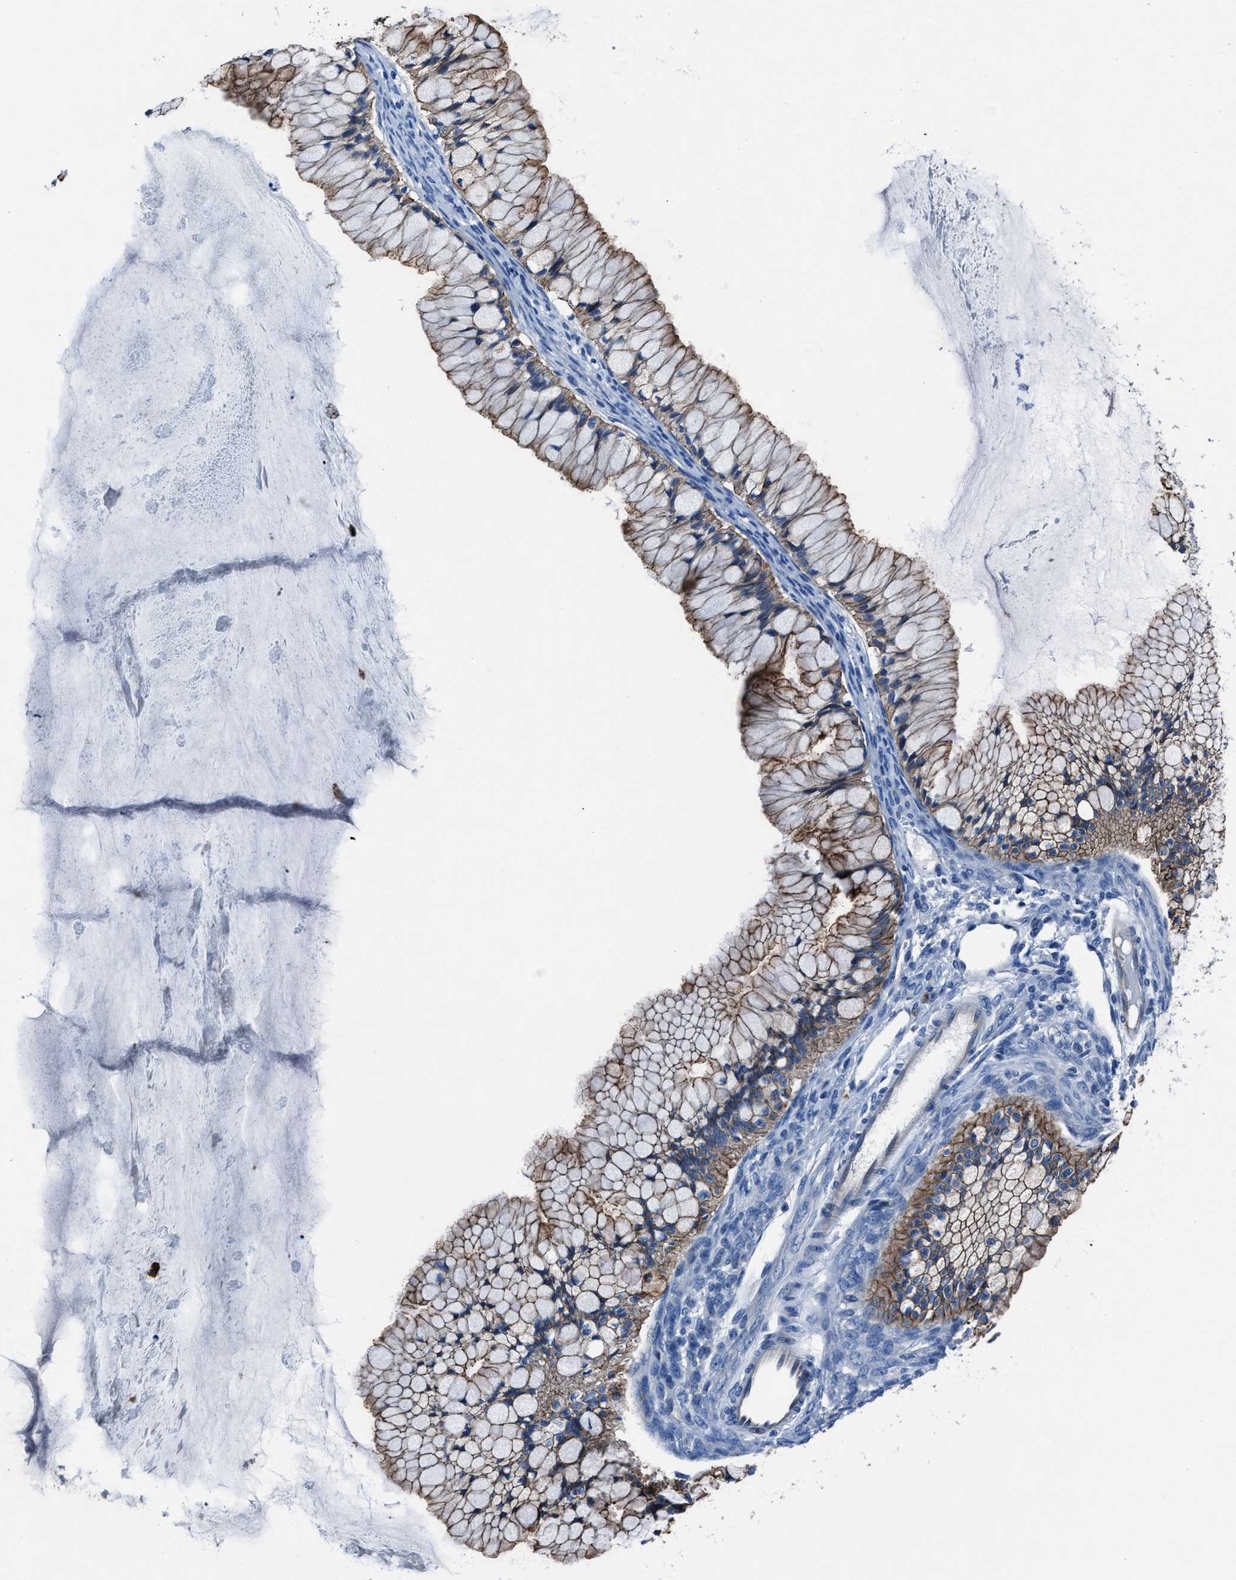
{"staining": {"intensity": "weak", "quantity": ">75%", "location": "cytoplasmic/membranous"}, "tissue": "ovarian cancer", "cell_type": "Tumor cells", "image_type": "cancer", "snomed": [{"axis": "morphology", "description": "Cystadenocarcinoma, mucinous, NOS"}, {"axis": "topography", "description": "Ovary"}], "caption": "Protein expression analysis of ovarian mucinous cystadenocarcinoma displays weak cytoplasmic/membranous expression in approximately >75% of tumor cells. (DAB IHC, brown staining for protein, blue staining for nuclei).", "gene": "LMO7", "patient": {"sex": "female", "age": 57}}